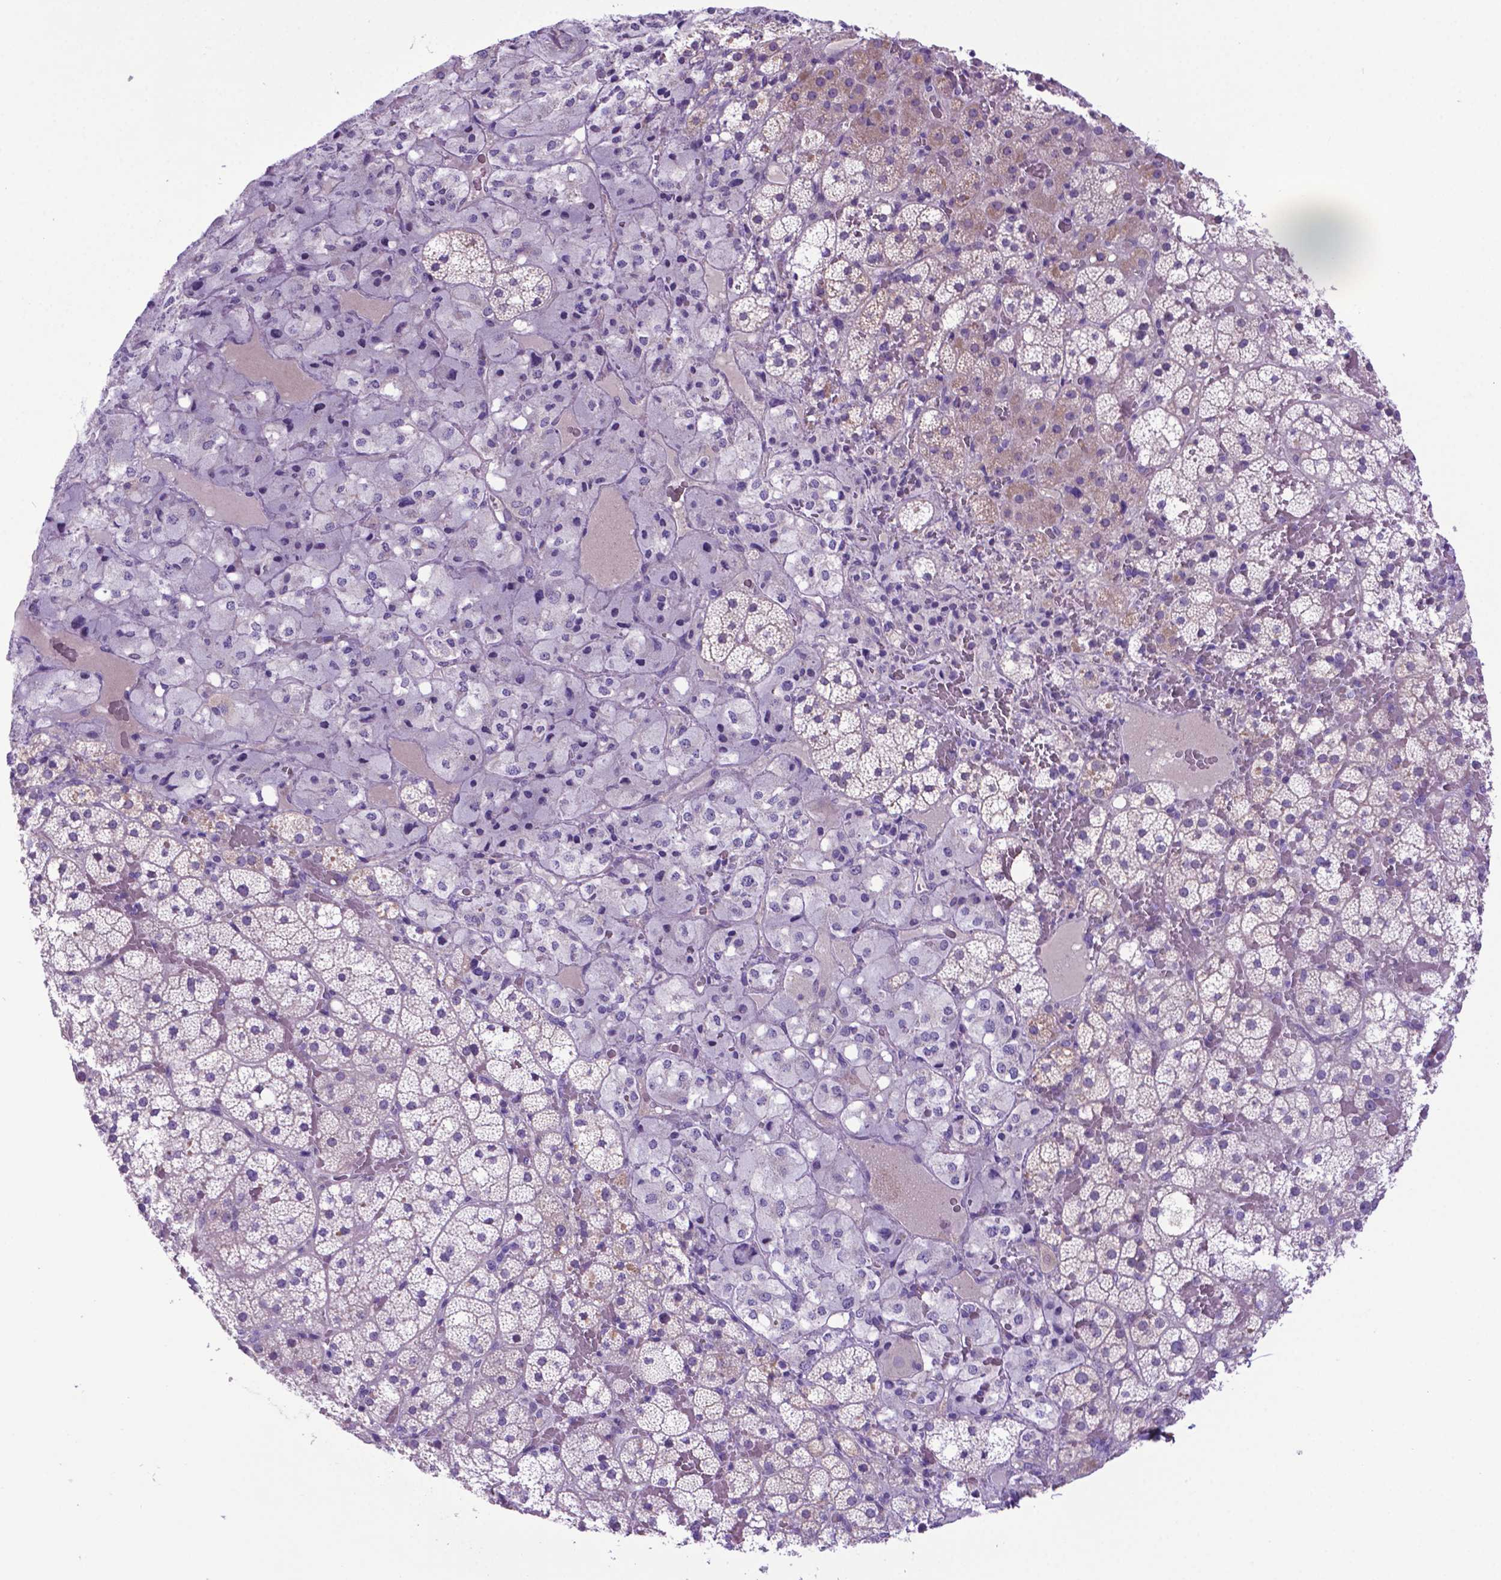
{"staining": {"intensity": "weak", "quantity": "<25%", "location": "cytoplasmic/membranous"}, "tissue": "adrenal gland", "cell_type": "Glandular cells", "image_type": "normal", "snomed": [{"axis": "morphology", "description": "Normal tissue, NOS"}, {"axis": "topography", "description": "Adrenal gland"}], "caption": "Immunohistochemistry histopathology image of normal adrenal gland stained for a protein (brown), which displays no positivity in glandular cells. (DAB (3,3'-diaminobenzidine) IHC with hematoxylin counter stain).", "gene": "ADRA2B", "patient": {"sex": "male", "age": 53}}